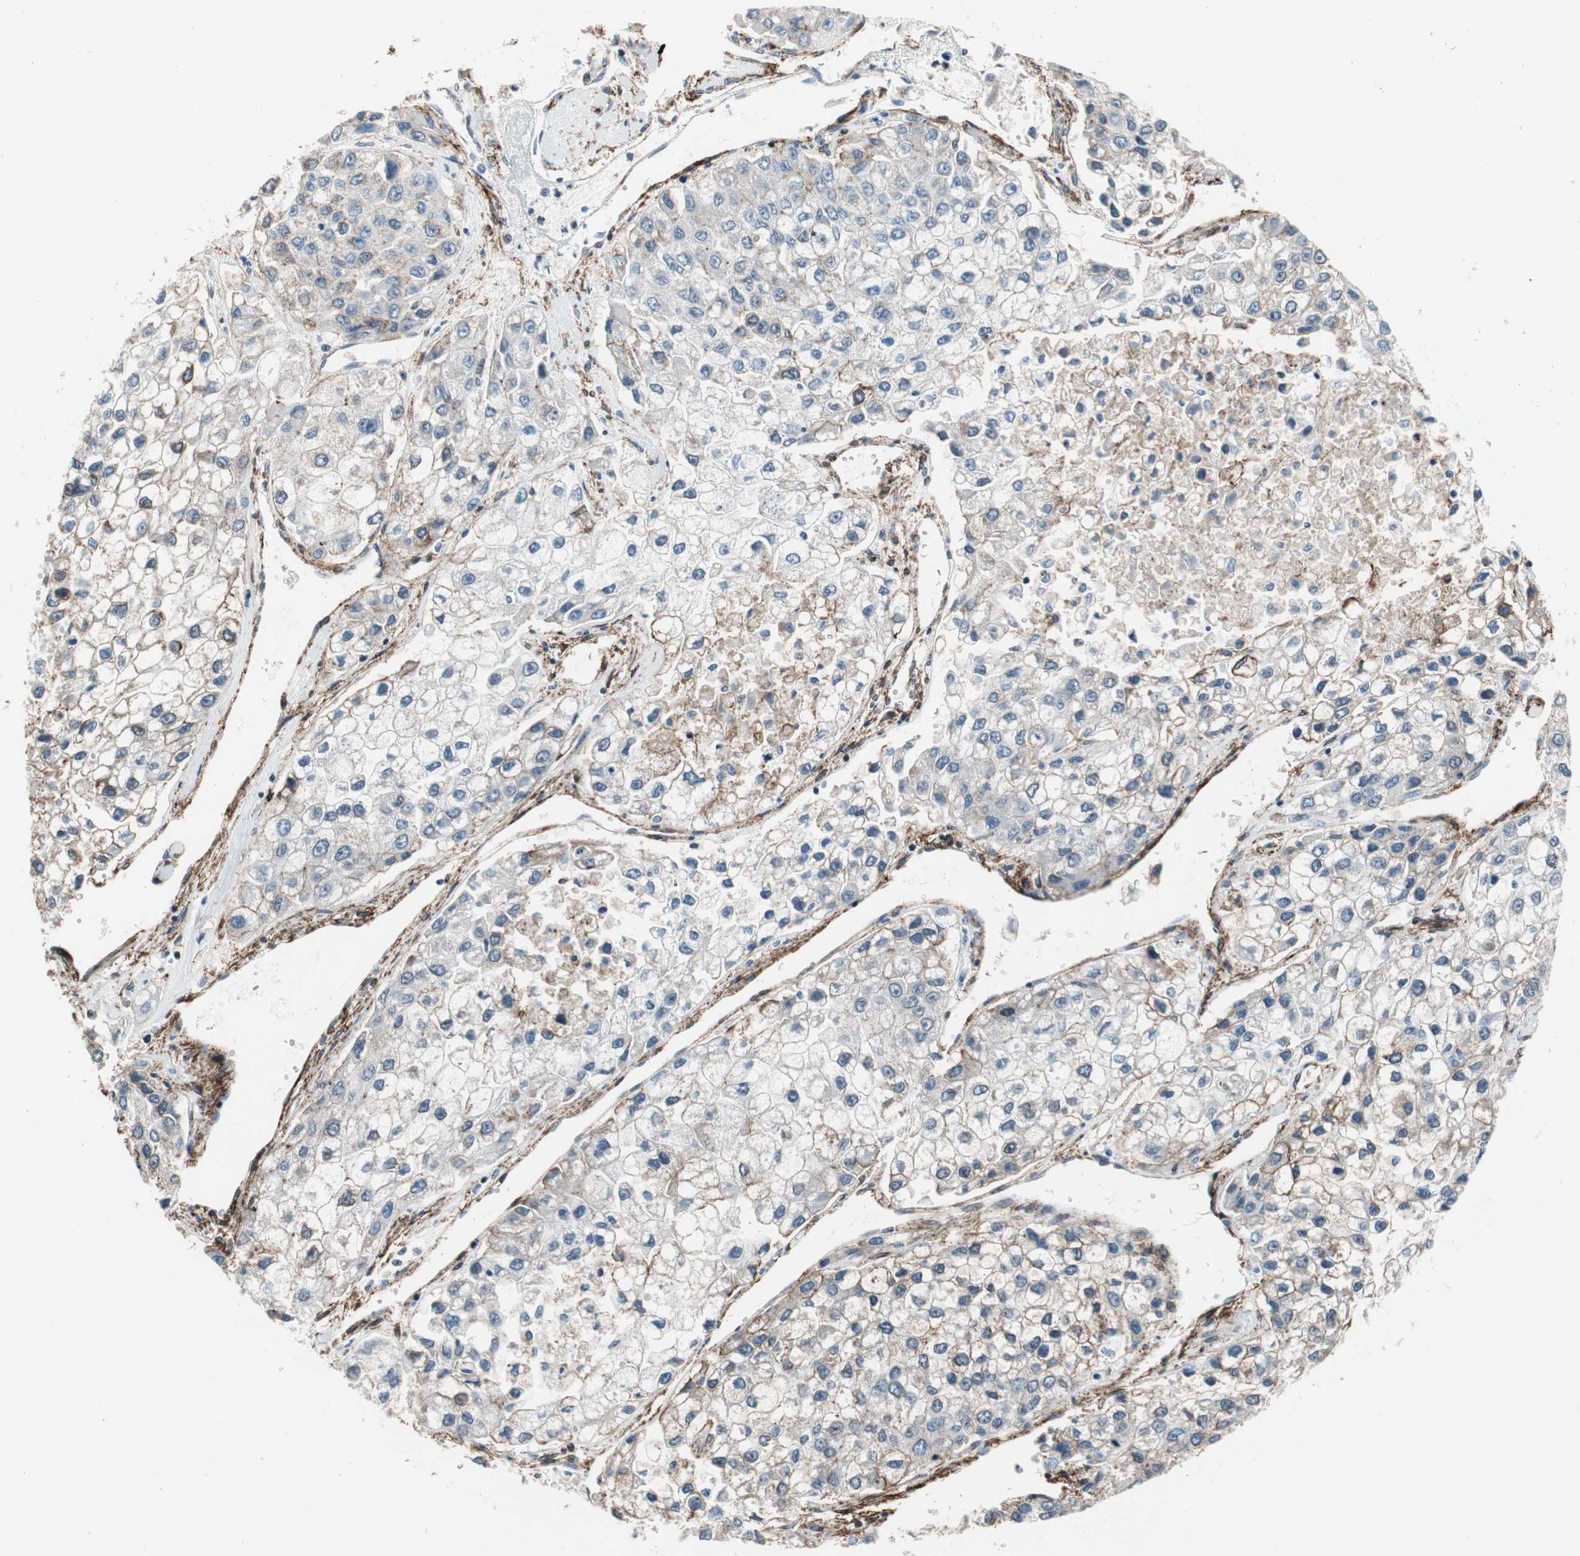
{"staining": {"intensity": "moderate", "quantity": "25%-75%", "location": "cytoplasmic/membranous"}, "tissue": "liver cancer", "cell_type": "Tumor cells", "image_type": "cancer", "snomed": [{"axis": "morphology", "description": "Carcinoma, Hepatocellular, NOS"}, {"axis": "topography", "description": "Liver"}], "caption": "High-magnification brightfield microscopy of liver cancer stained with DAB (brown) and counterstained with hematoxylin (blue). tumor cells exhibit moderate cytoplasmic/membranous staining is appreciated in about25%-75% of cells.", "gene": "GRHL1", "patient": {"sex": "female", "age": 66}}